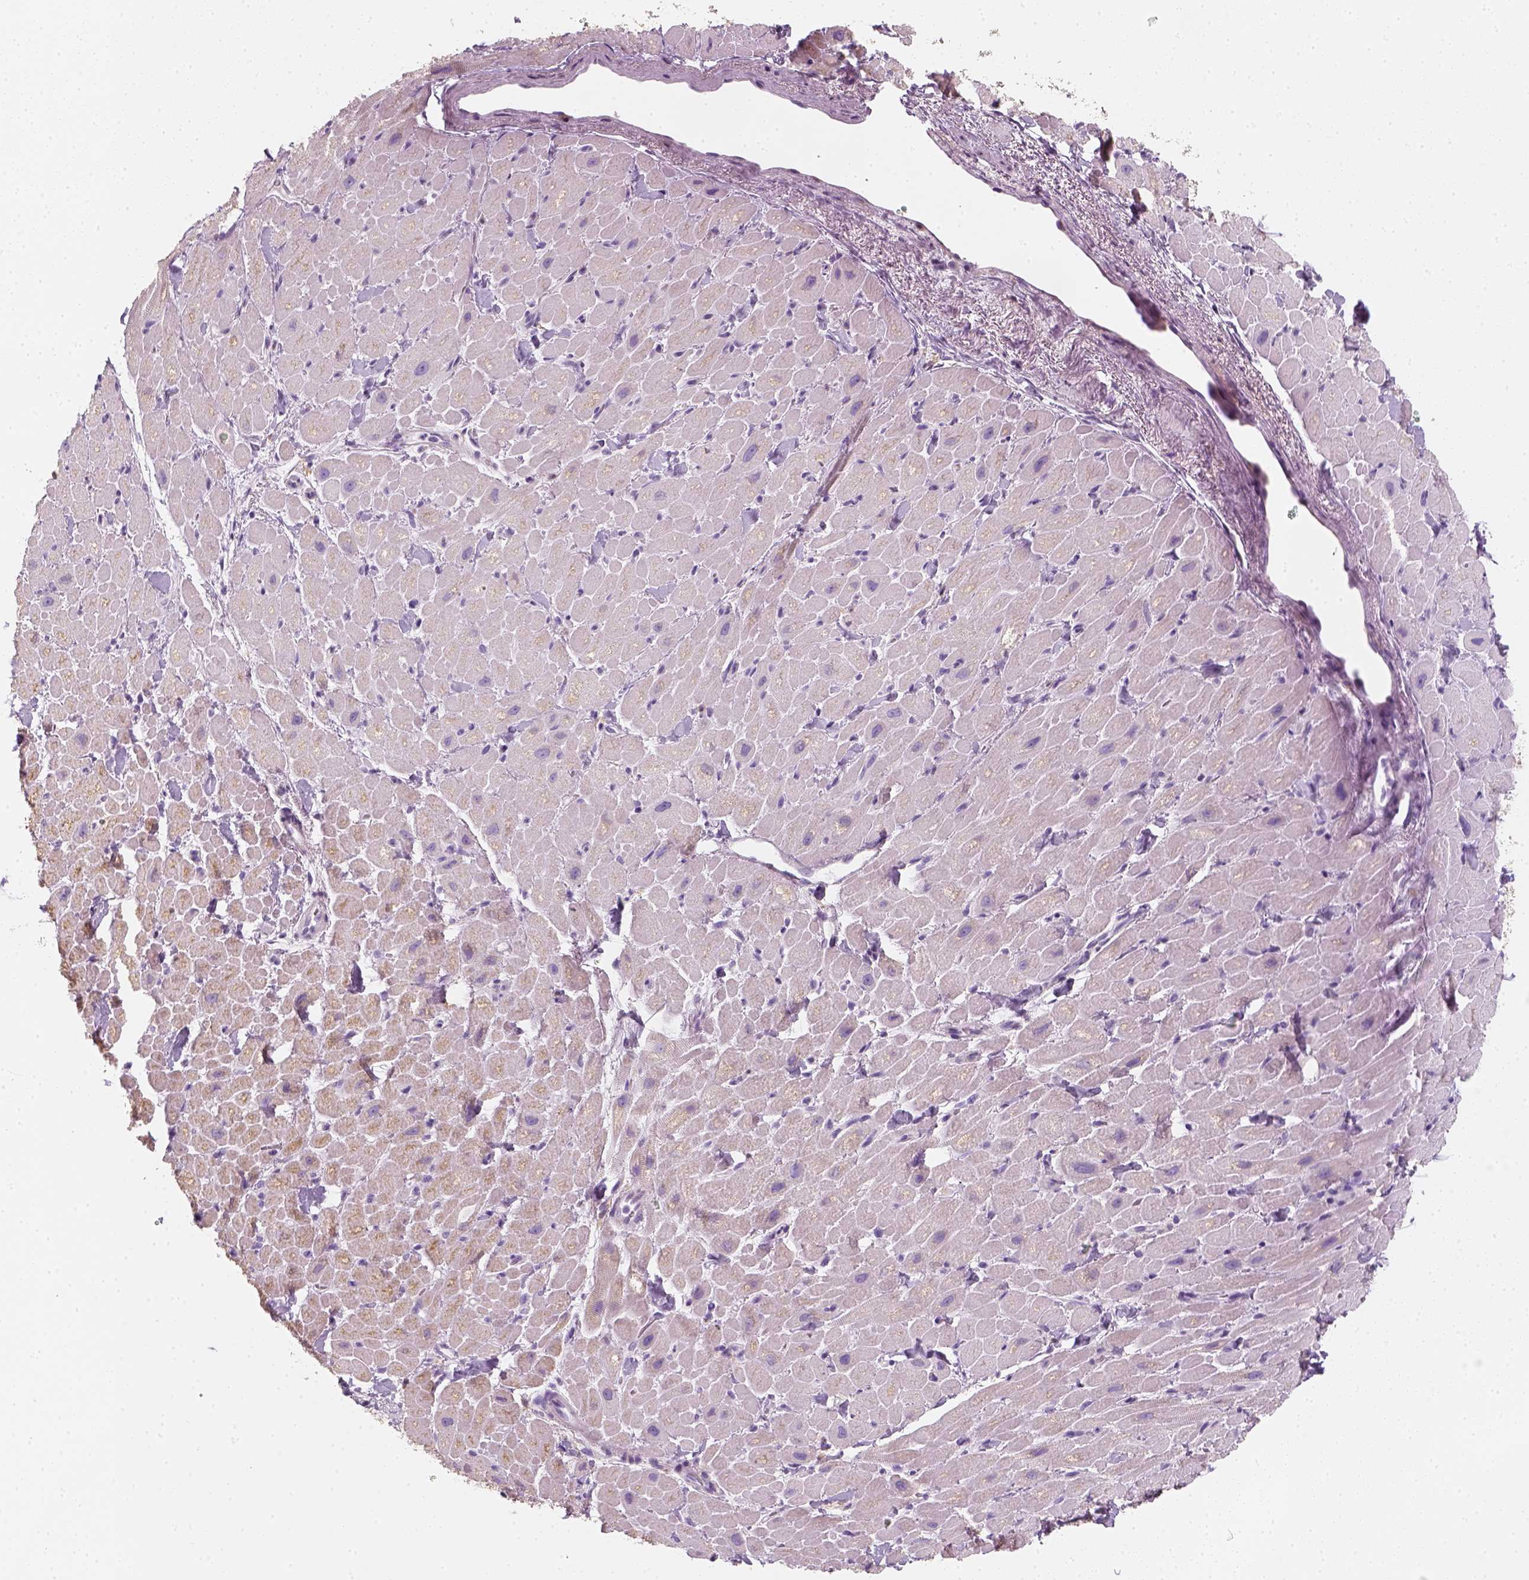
{"staining": {"intensity": "weak", "quantity": ">75%", "location": "cytoplasmic/membranous"}, "tissue": "heart muscle", "cell_type": "Cardiomyocytes", "image_type": "normal", "snomed": [{"axis": "morphology", "description": "Normal tissue, NOS"}, {"axis": "topography", "description": "Heart"}], "caption": "Protein expression analysis of unremarkable human heart muscle reveals weak cytoplasmic/membranous staining in approximately >75% of cardiomyocytes.", "gene": "AWAT2", "patient": {"sex": "male", "age": 60}}